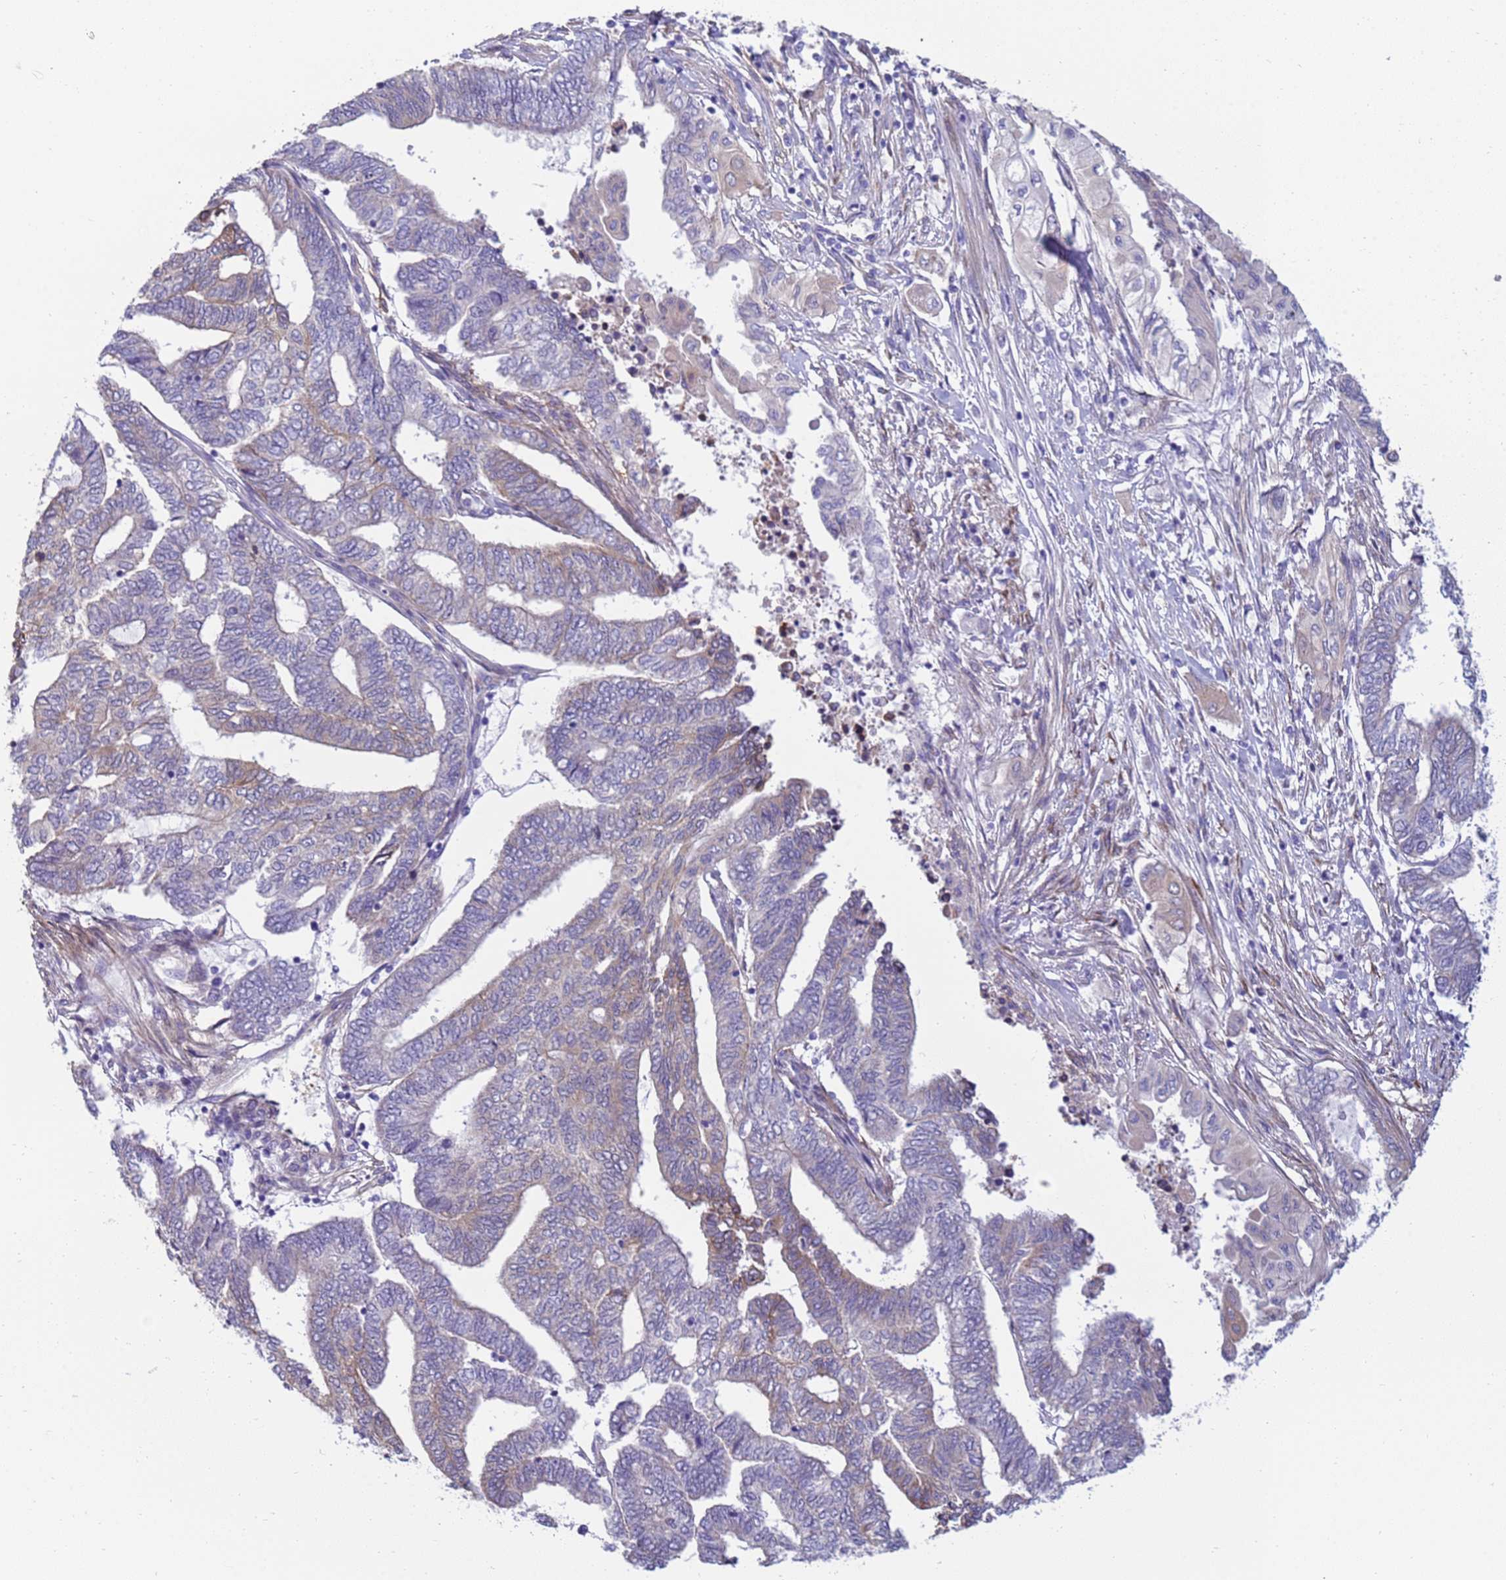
{"staining": {"intensity": "weak", "quantity": "<25%", "location": "cytoplasmic/membranous"}, "tissue": "endometrial cancer", "cell_type": "Tumor cells", "image_type": "cancer", "snomed": [{"axis": "morphology", "description": "Adenocarcinoma, NOS"}, {"axis": "topography", "description": "Uterus"}, {"axis": "topography", "description": "Endometrium"}], "caption": "A histopathology image of human endometrial adenocarcinoma is negative for staining in tumor cells.", "gene": "TRPC6", "patient": {"sex": "female", "age": 70}}